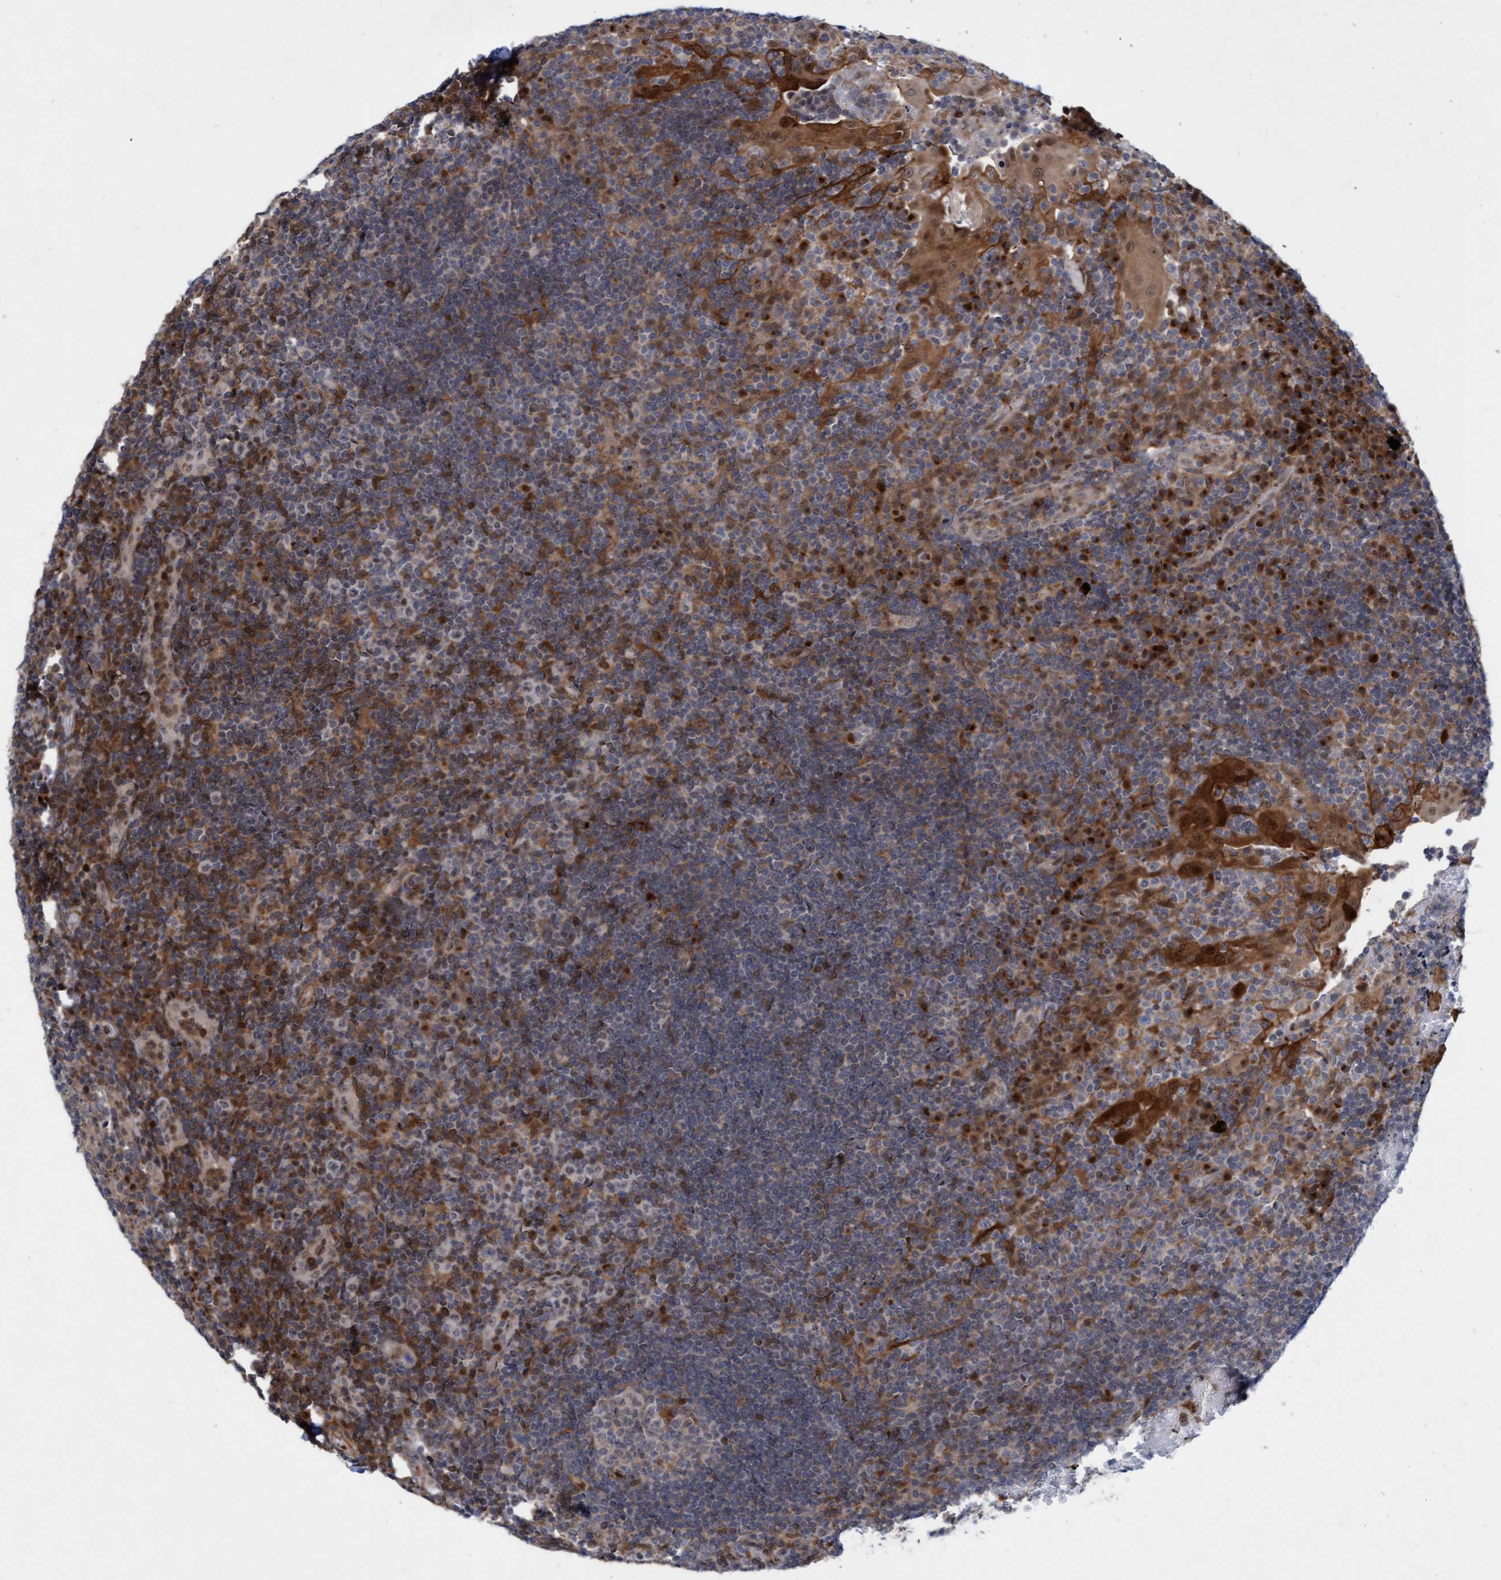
{"staining": {"intensity": "weak", "quantity": "25%-75%", "location": "cytoplasmic/membranous"}, "tissue": "tonsil", "cell_type": "Germinal center cells", "image_type": "normal", "snomed": [{"axis": "morphology", "description": "Normal tissue, NOS"}, {"axis": "topography", "description": "Tonsil"}], "caption": "Protein analysis of benign tonsil reveals weak cytoplasmic/membranous staining in approximately 25%-75% of germinal center cells. The staining was performed using DAB (3,3'-diaminobenzidine), with brown indicating positive protein expression. Nuclei are stained blue with hematoxylin.", "gene": "RAP1GAP2", "patient": {"sex": "female", "age": 40}}